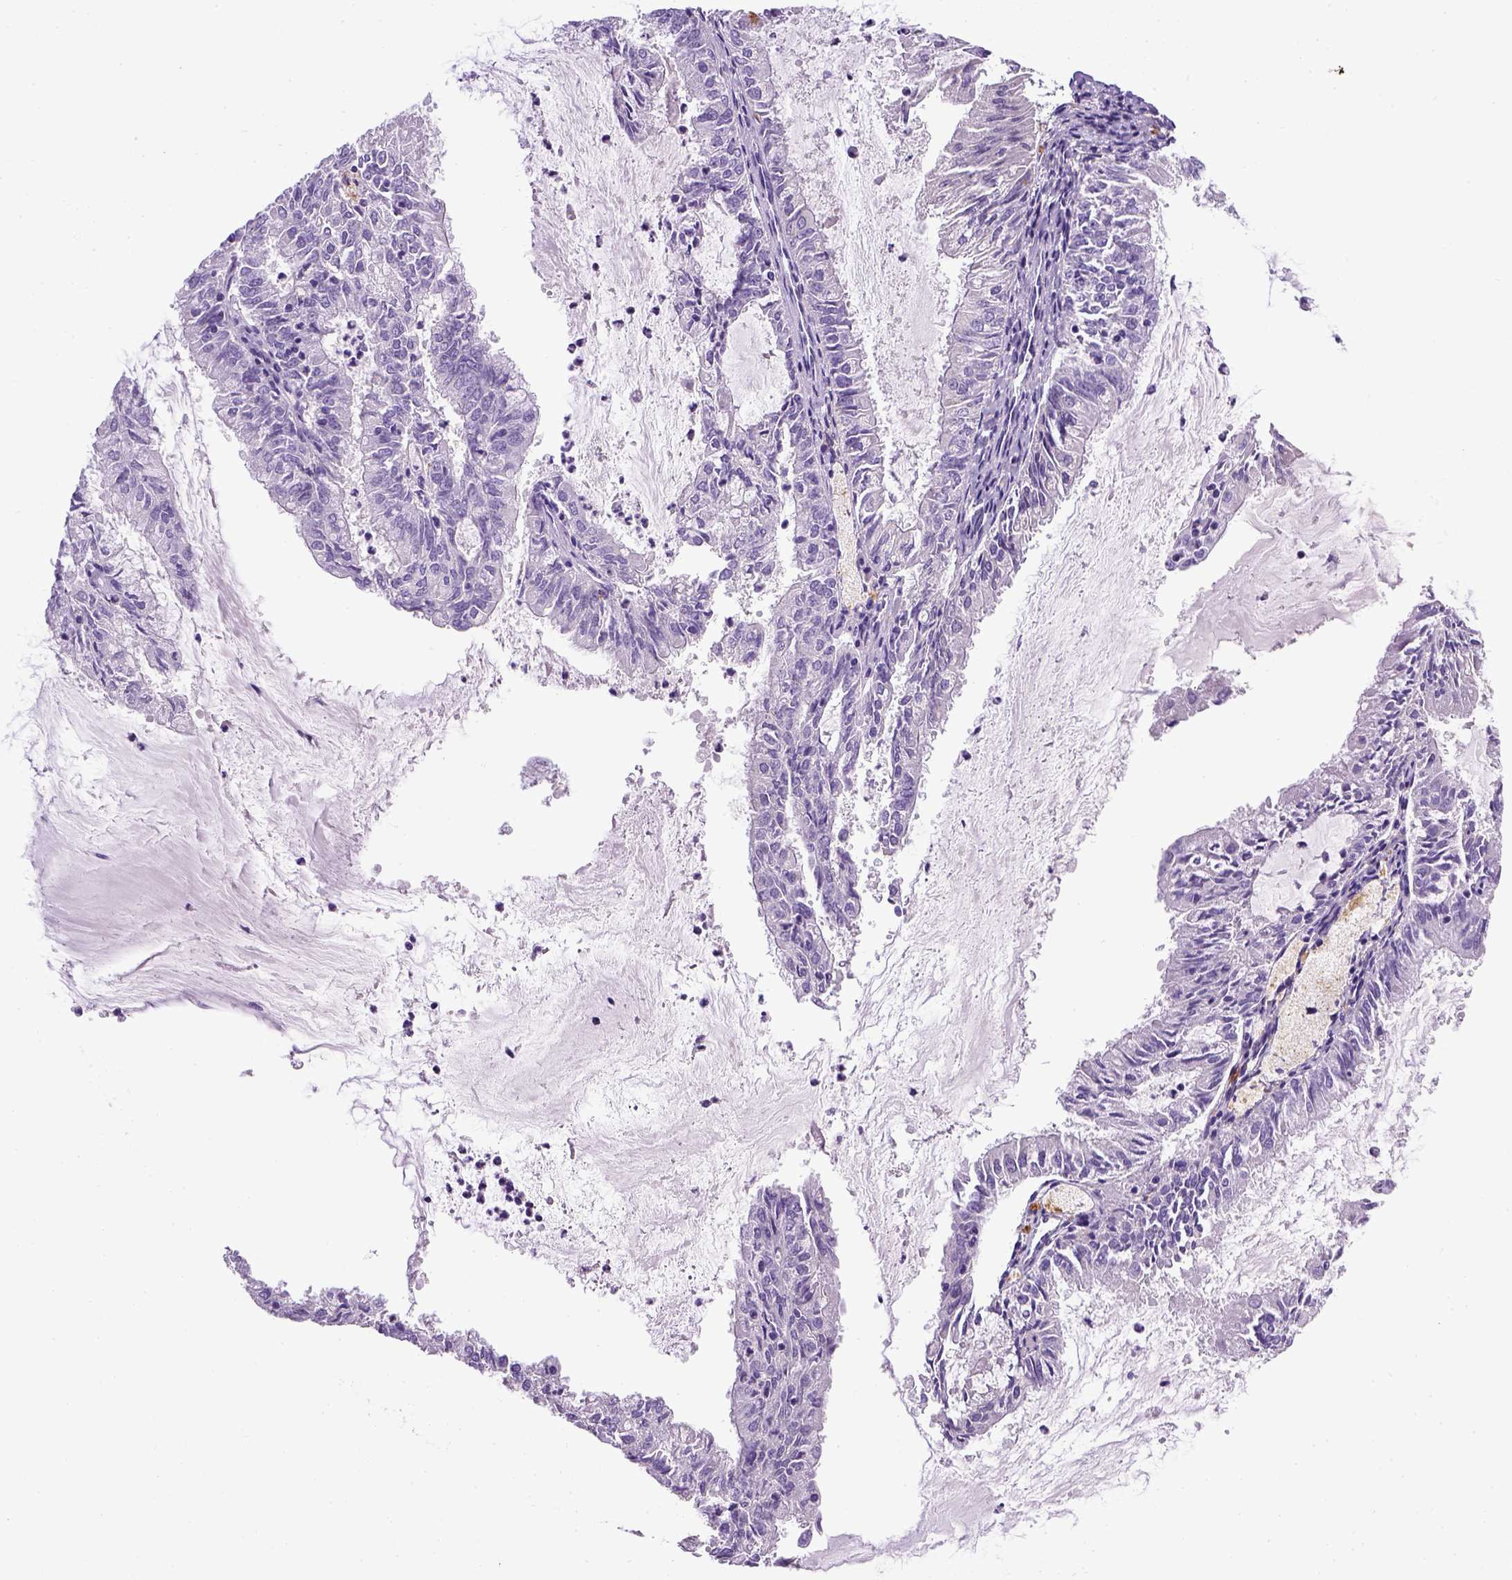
{"staining": {"intensity": "negative", "quantity": "none", "location": "none"}, "tissue": "endometrial cancer", "cell_type": "Tumor cells", "image_type": "cancer", "snomed": [{"axis": "morphology", "description": "Adenocarcinoma, NOS"}, {"axis": "topography", "description": "Endometrium"}], "caption": "Adenocarcinoma (endometrial) stained for a protein using immunohistochemistry shows no expression tumor cells.", "gene": "KRT71", "patient": {"sex": "female", "age": 57}}